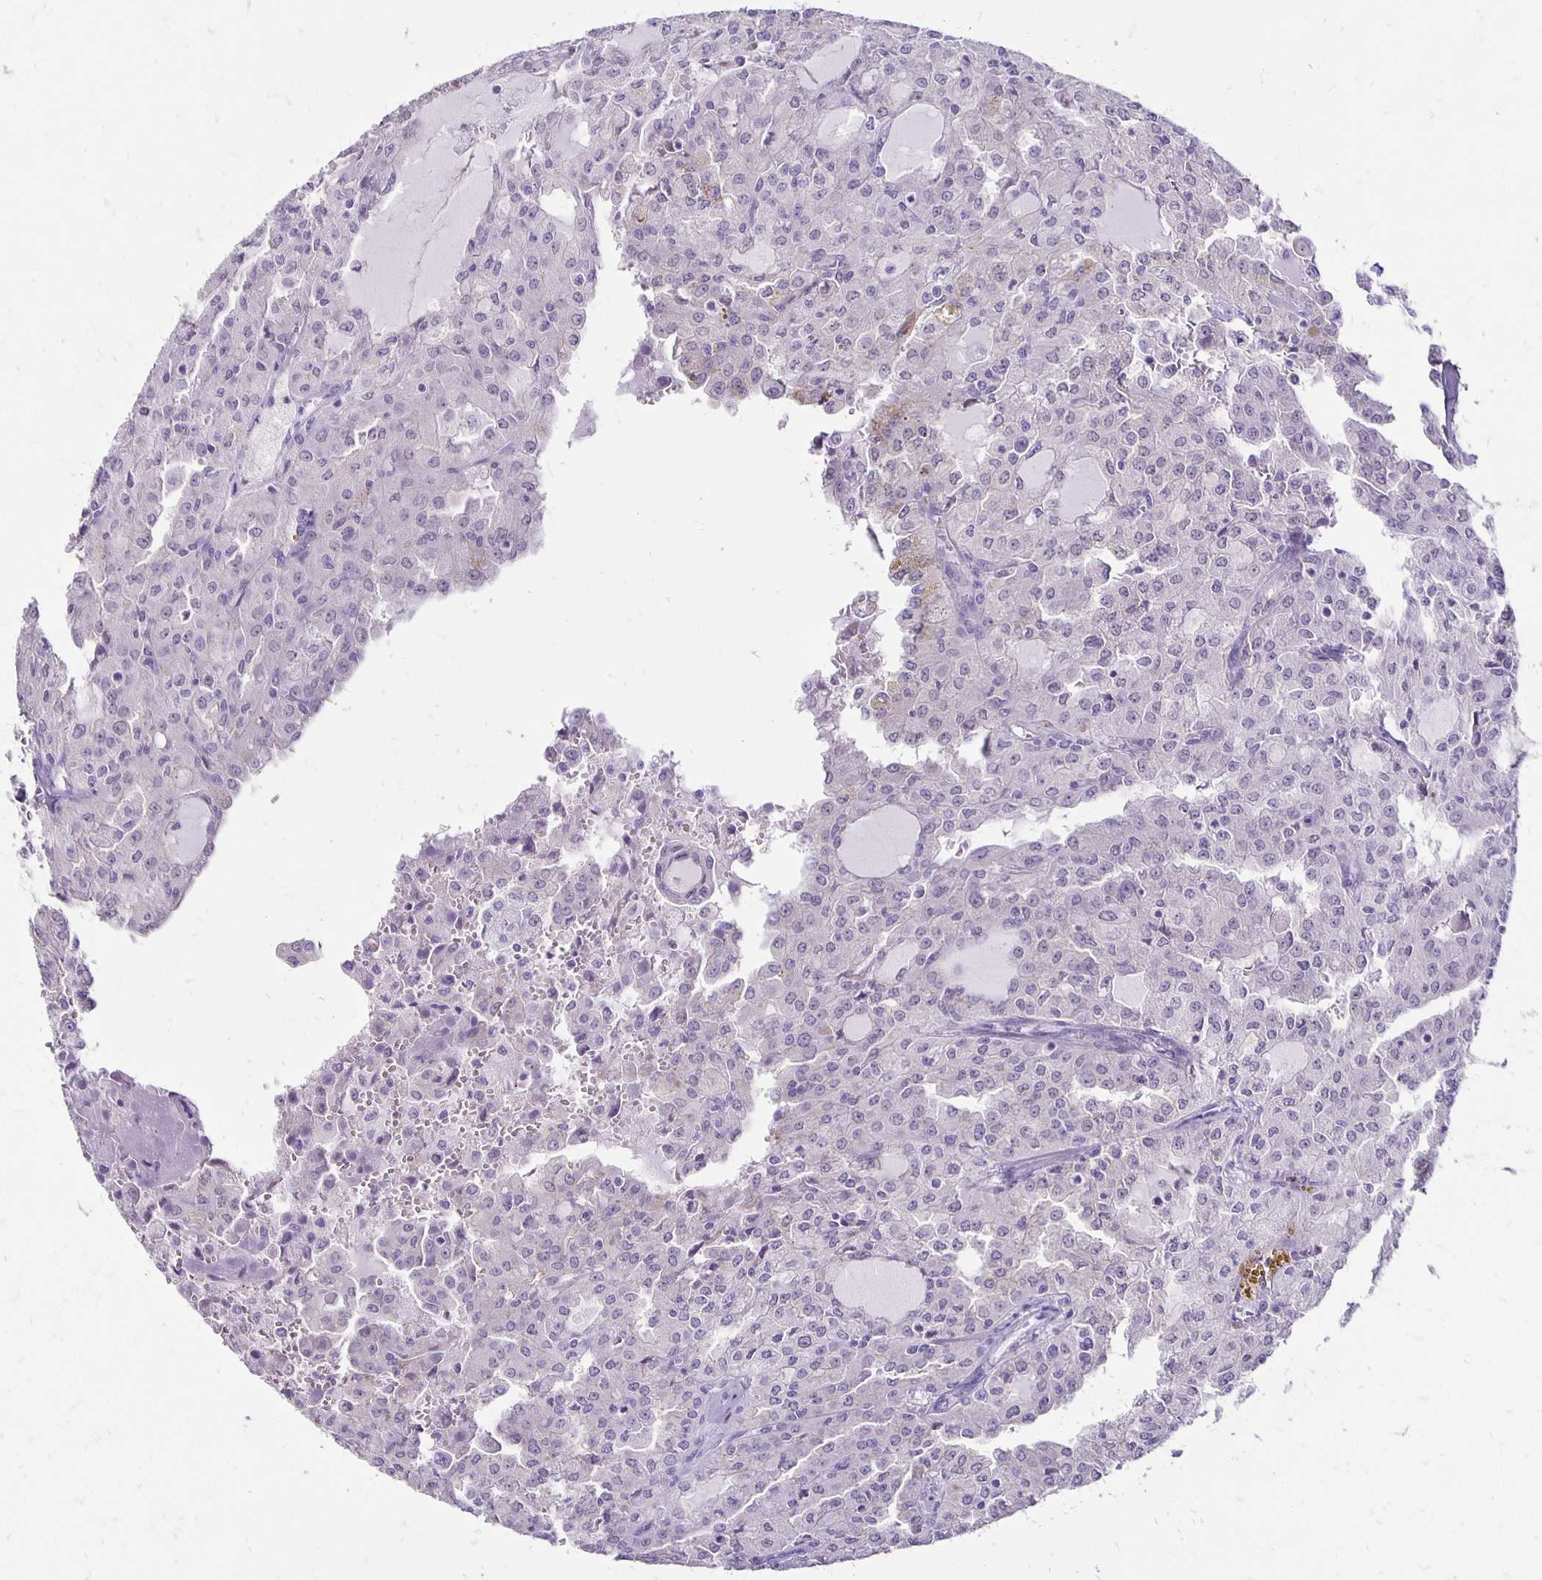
{"staining": {"intensity": "negative", "quantity": "none", "location": "none"}, "tissue": "head and neck cancer", "cell_type": "Tumor cells", "image_type": "cancer", "snomed": [{"axis": "morphology", "description": "Adenocarcinoma, NOS"}, {"axis": "topography", "description": "Head-Neck"}], "caption": "Immunohistochemical staining of human head and neck cancer (adenocarcinoma) displays no significant positivity in tumor cells.", "gene": "ANKRD45", "patient": {"sex": "male", "age": 64}}